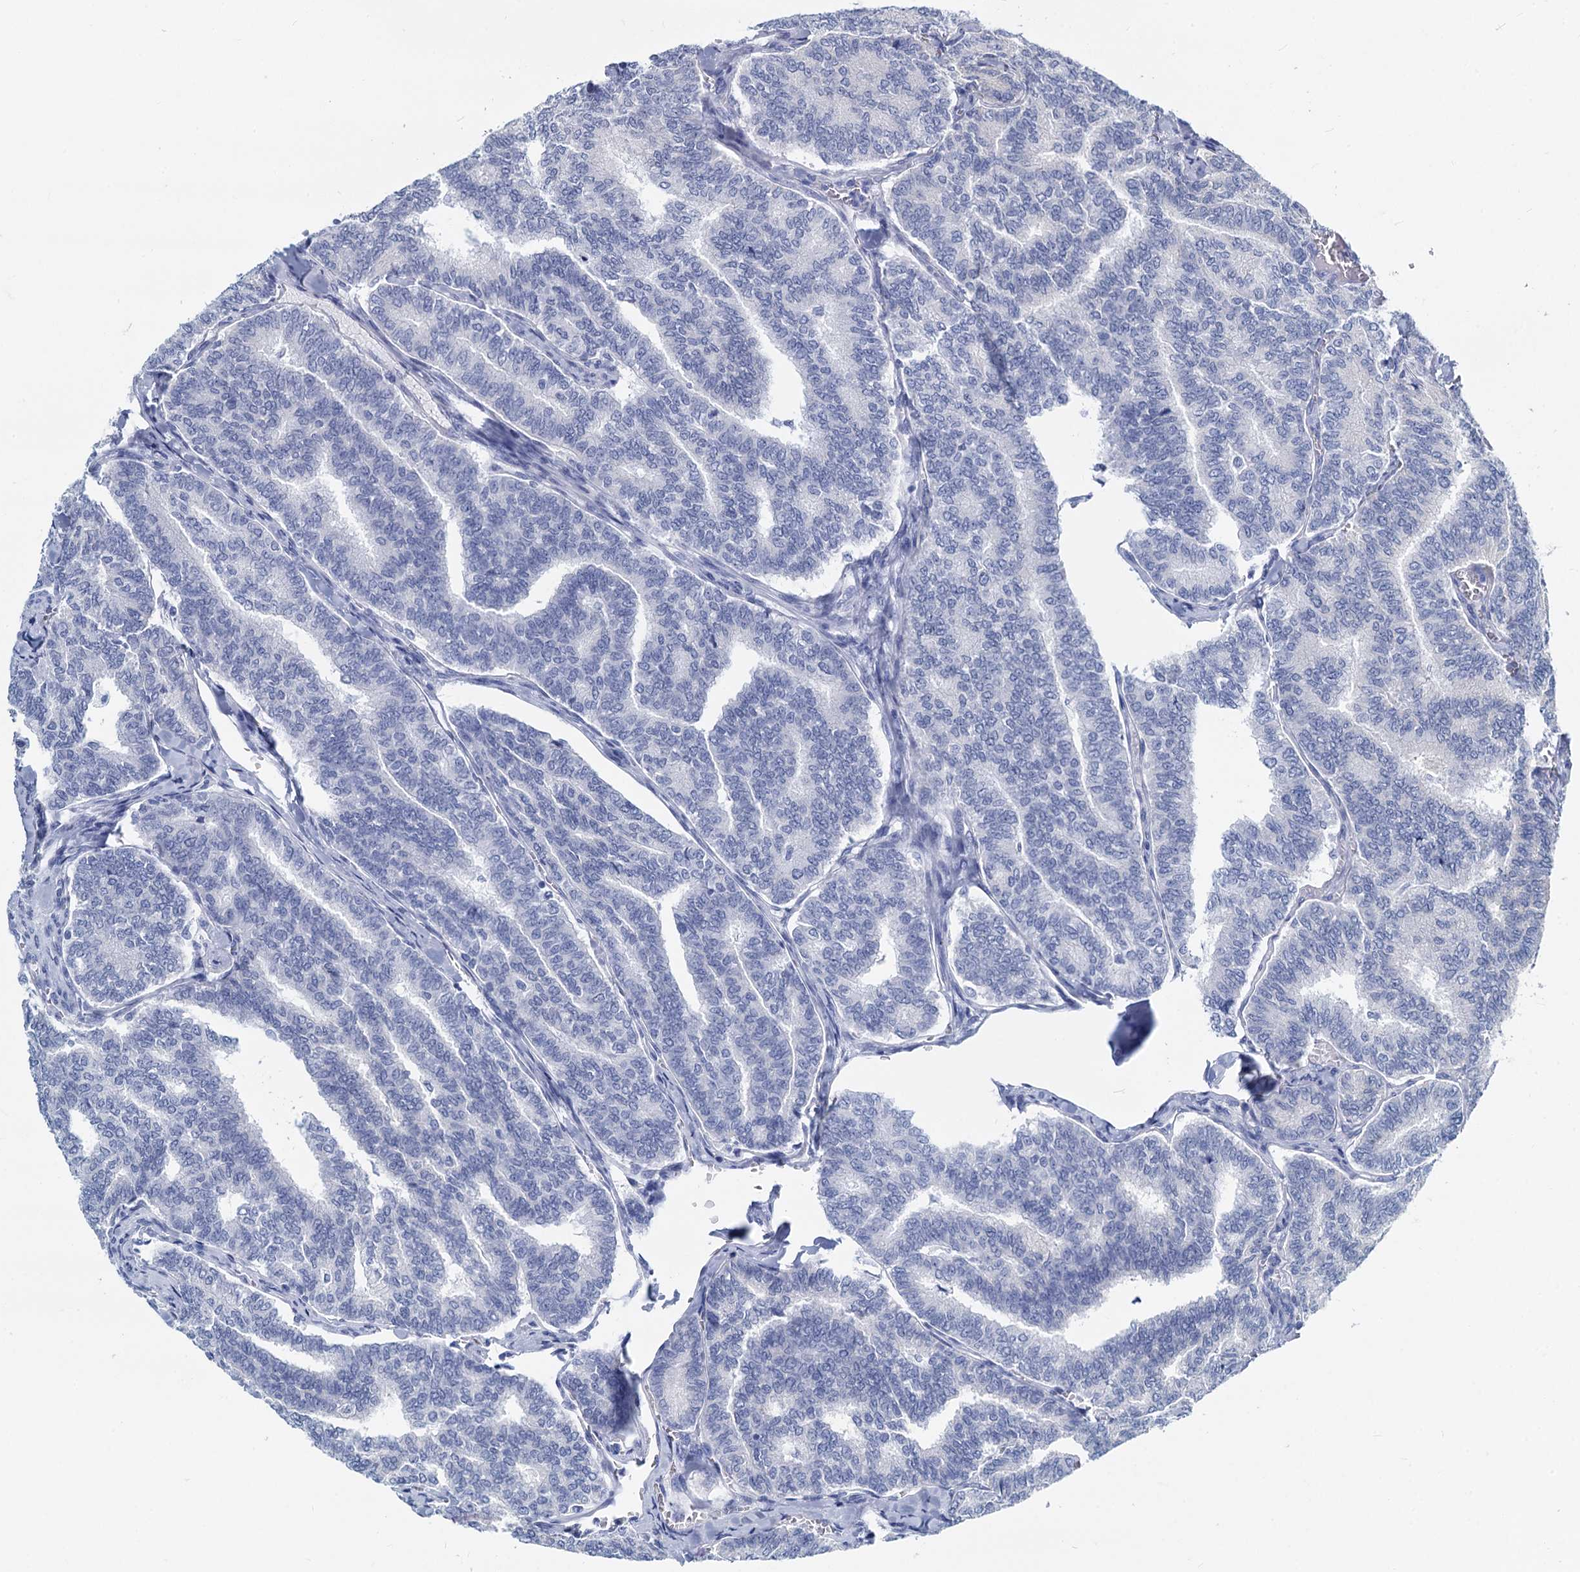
{"staining": {"intensity": "negative", "quantity": "none", "location": "none"}, "tissue": "thyroid cancer", "cell_type": "Tumor cells", "image_type": "cancer", "snomed": [{"axis": "morphology", "description": "Papillary adenocarcinoma, NOS"}, {"axis": "topography", "description": "Thyroid gland"}], "caption": "Immunohistochemical staining of thyroid papillary adenocarcinoma demonstrates no significant positivity in tumor cells. (DAB (3,3'-diaminobenzidine) immunohistochemistry visualized using brightfield microscopy, high magnification).", "gene": "GSTM3", "patient": {"sex": "female", "age": 35}}